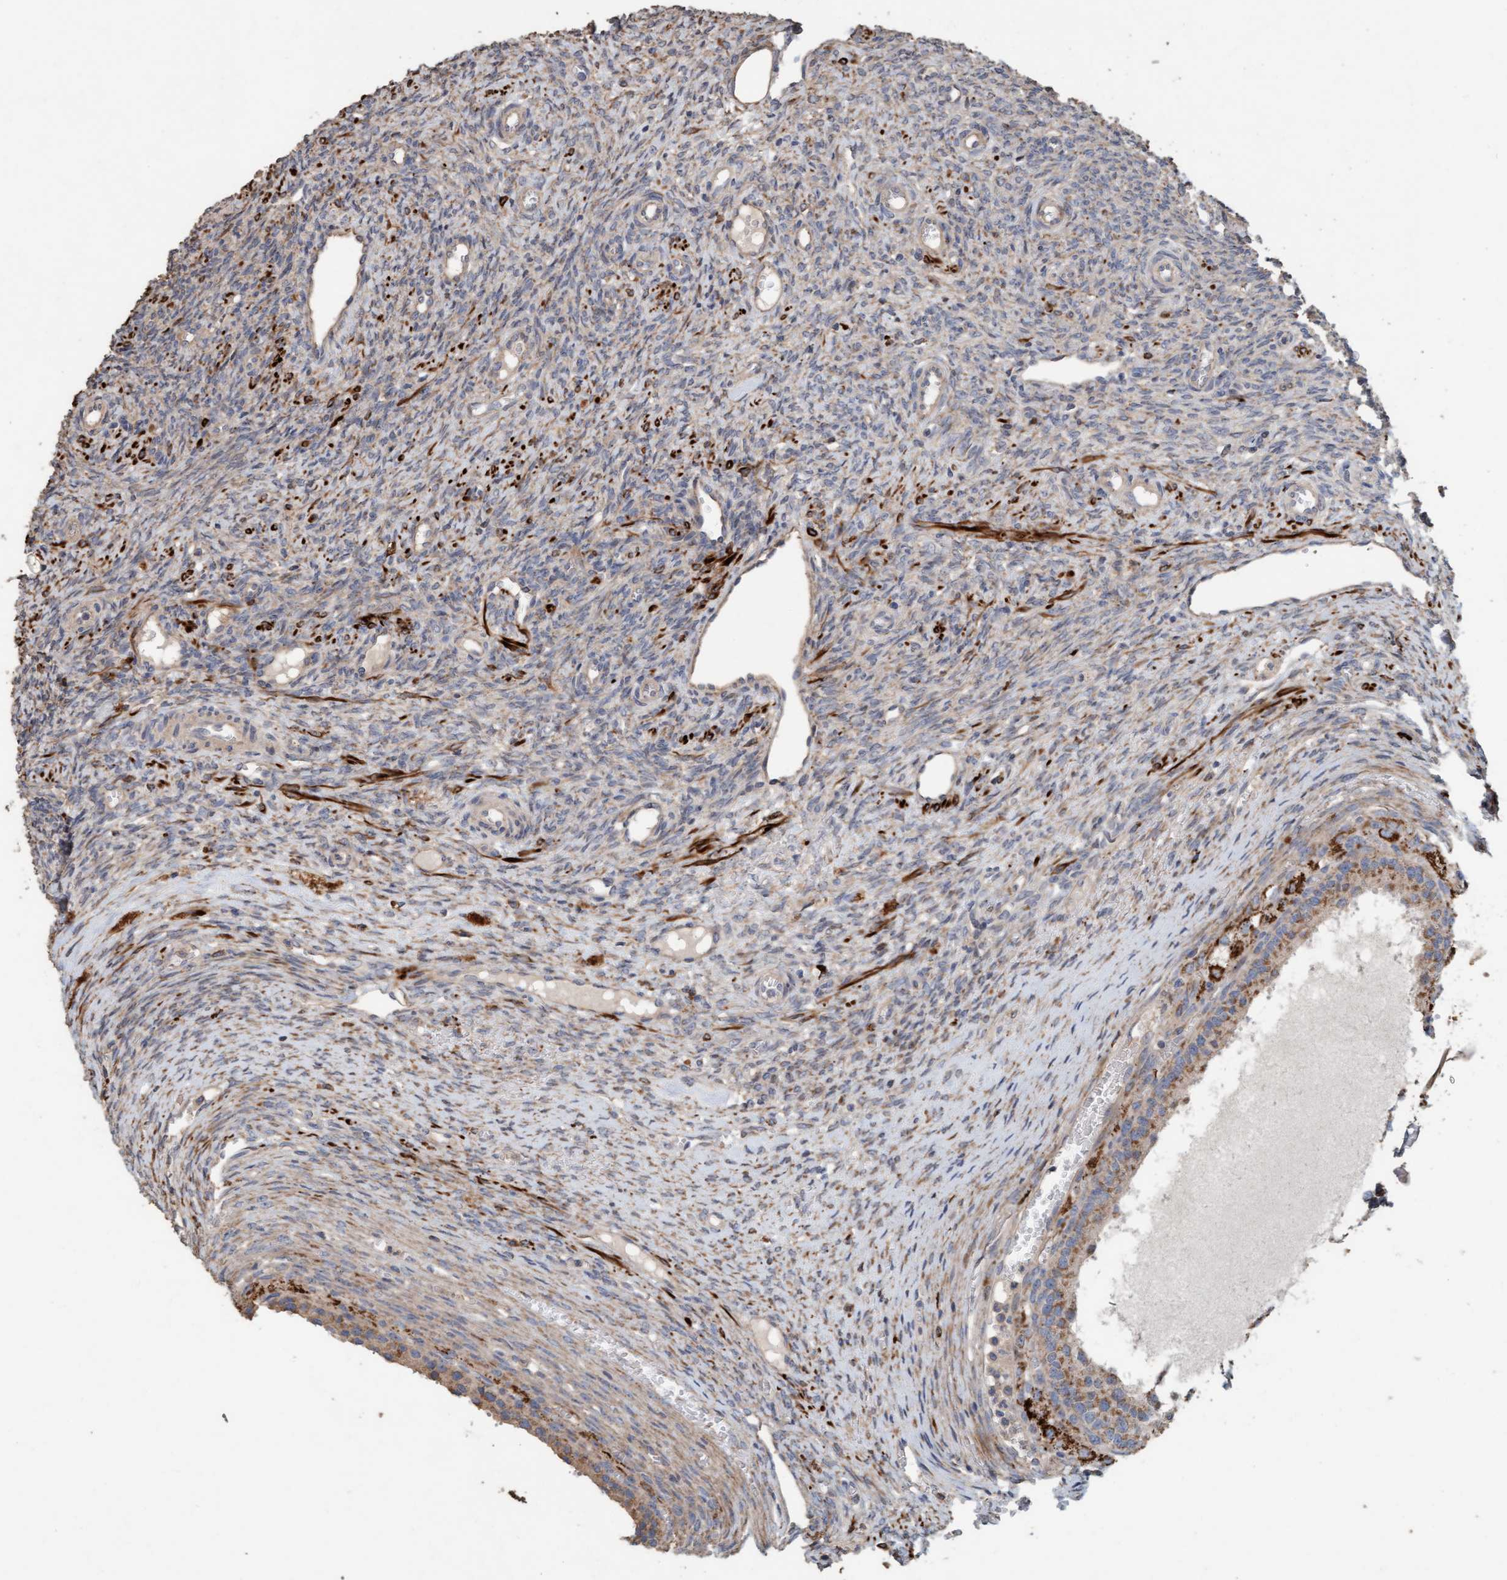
{"staining": {"intensity": "weak", "quantity": "<25%", "location": "cytoplasmic/membranous"}, "tissue": "ovary", "cell_type": "Ovarian stroma cells", "image_type": "normal", "snomed": [{"axis": "morphology", "description": "Normal tissue, NOS"}, {"axis": "topography", "description": "Ovary"}], "caption": "DAB (3,3'-diaminobenzidine) immunohistochemical staining of benign human ovary reveals no significant expression in ovarian stroma cells. (DAB immunohistochemistry visualized using brightfield microscopy, high magnification).", "gene": "LONRF1", "patient": {"sex": "female", "age": 41}}